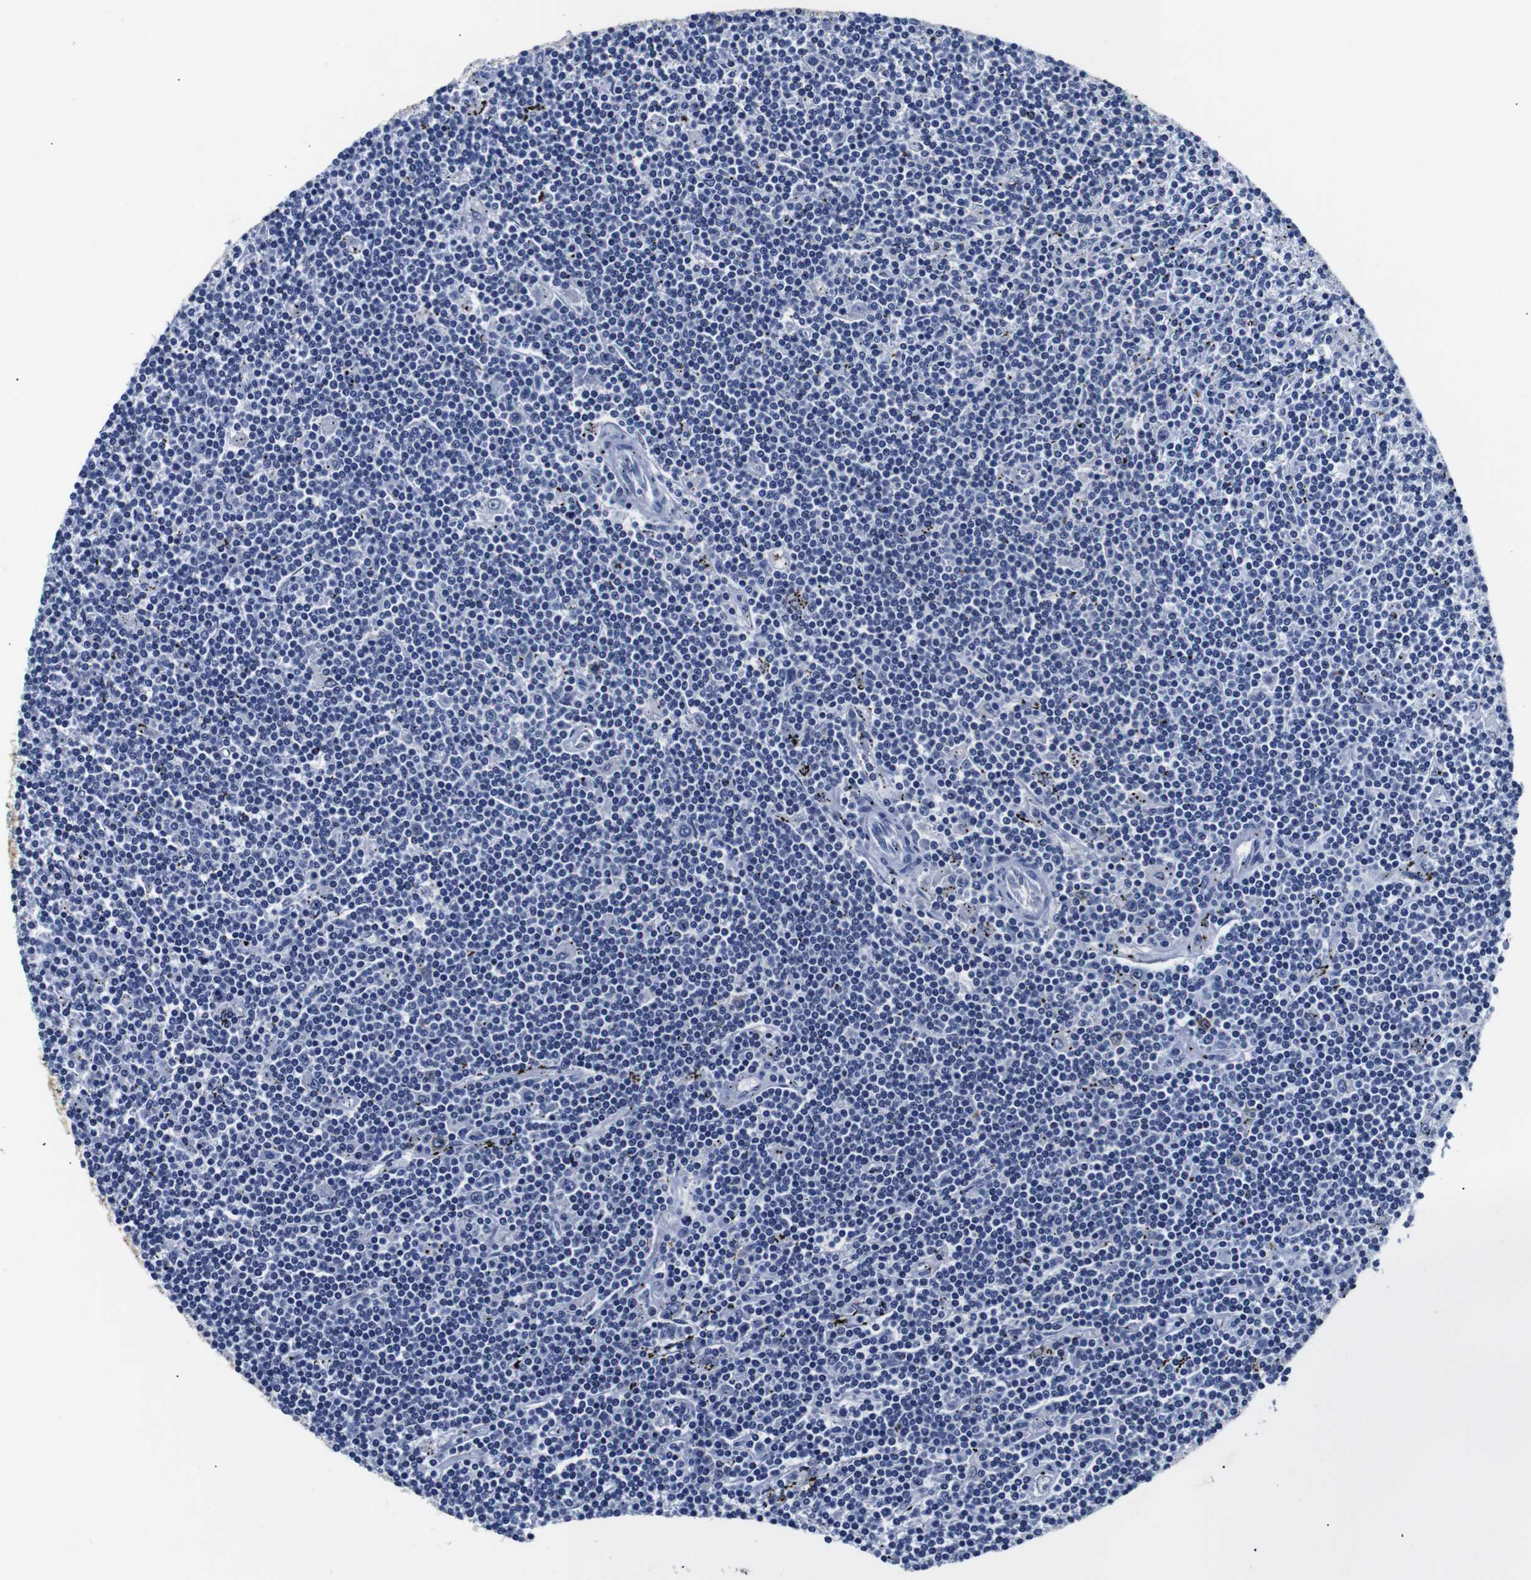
{"staining": {"intensity": "negative", "quantity": "none", "location": "none"}, "tissue": "lymphoma", "cell_type": "Tumor cells", "image_type": "cancer", "snomed": [{"axis": "morphology", "description": "Malignant lymphoma, non-Hodgkin's type, Low grade"}, {"axis": "topography", "description": "Spleen"}], "caption": "IHC of lymphoma demonstrates no positivity in tumor cells.", "gene": "GAP43", "patient": {"sex": "male", "age": 76}}